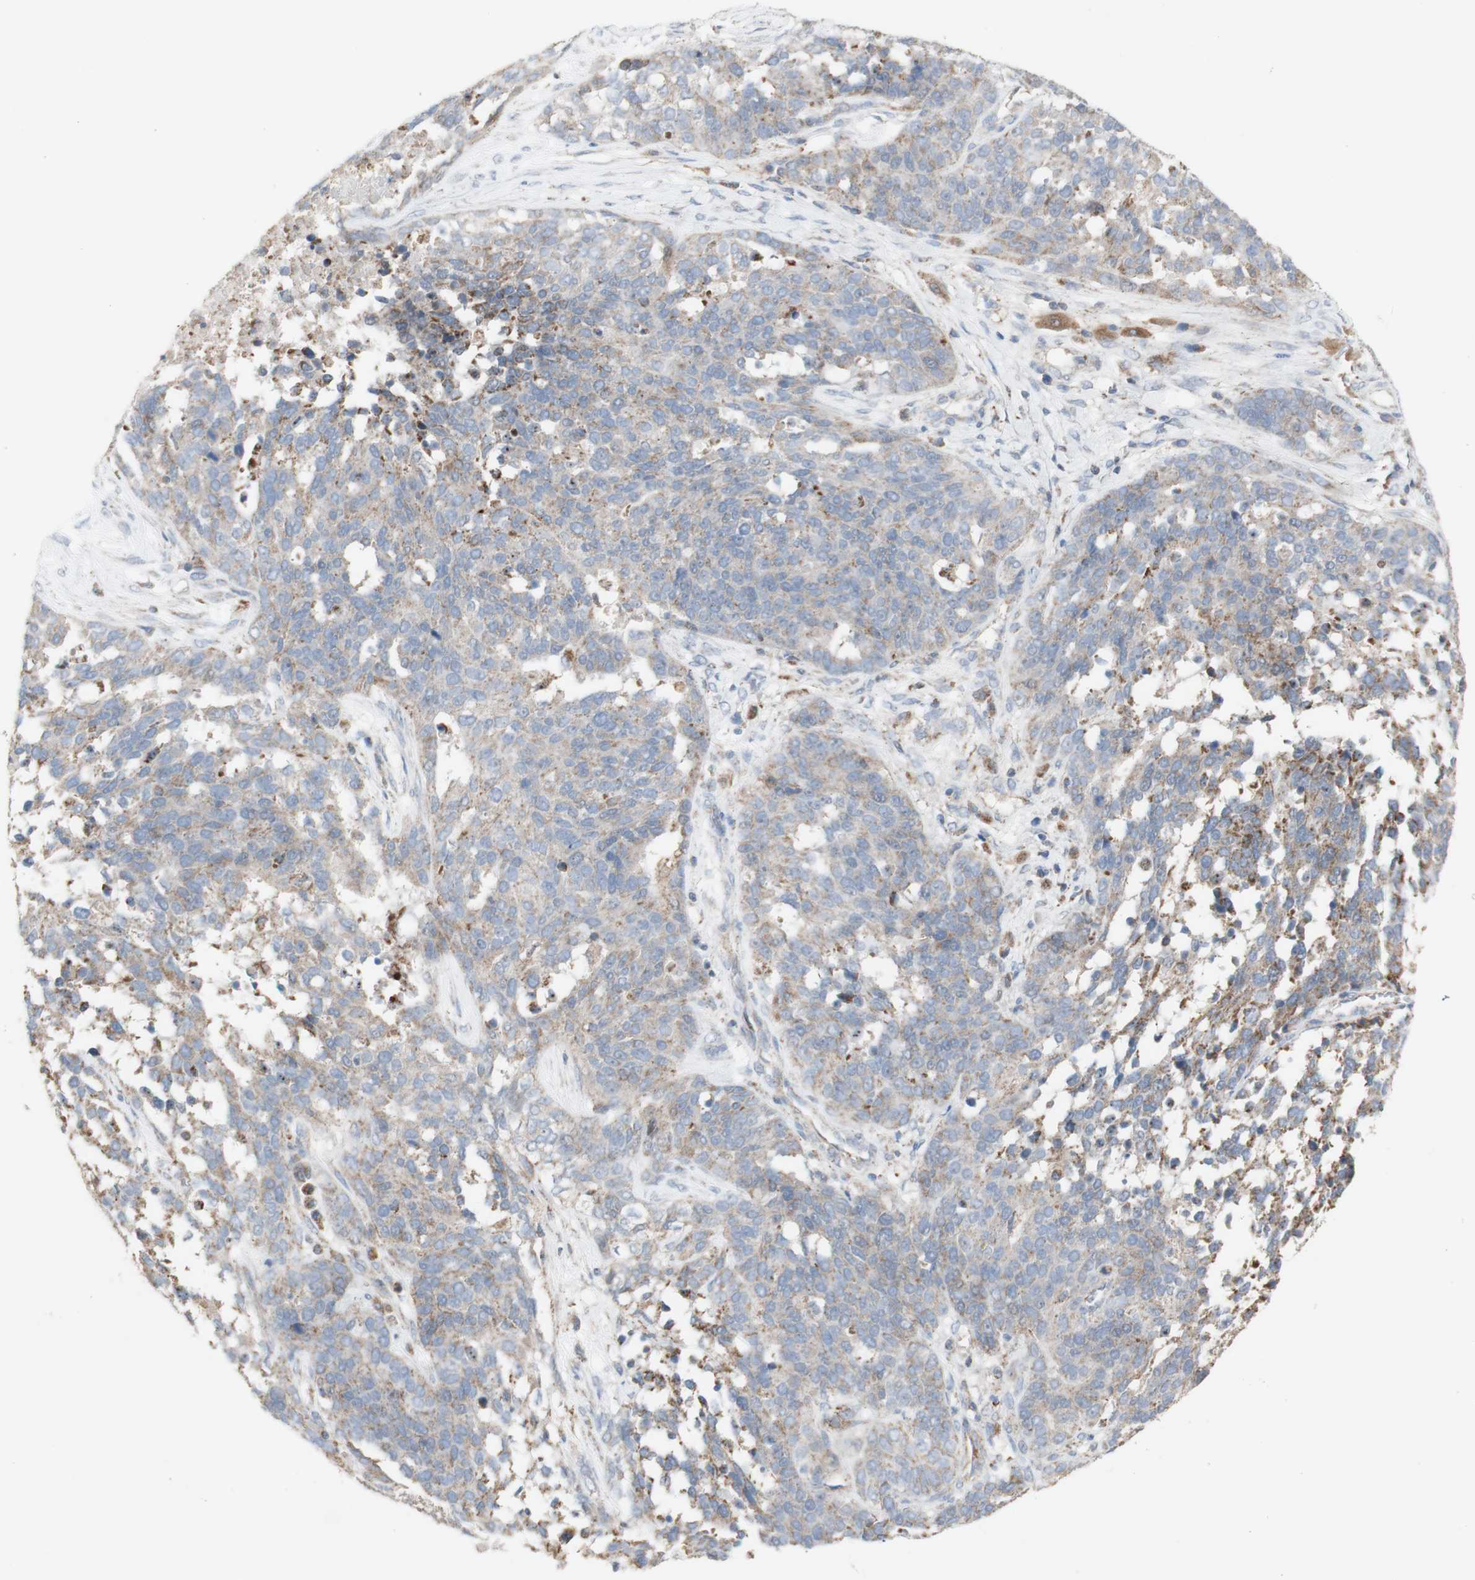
{"staining": {"intensity": "weak", "quantity": "<25%", "location": "cytoplasmic/membranous"}, "tissue": "ovarian cancer", "cell_type": "Tumor cells", "image_type": "cancer", "snomed": [{"axis": "morphology", "description": "Cystadenocarcinoma, serous, NOS"}, {"axis": "topography", "description": "Ovary"}], "caption": "The IHC image has no significant staining in tumor cells of serous cystadenocarcinoma (ovarian) tissue. Nuclei are stained in blue.", "gene": "CNTNAP1", "patient": {"sex": "female", "age": 44}}